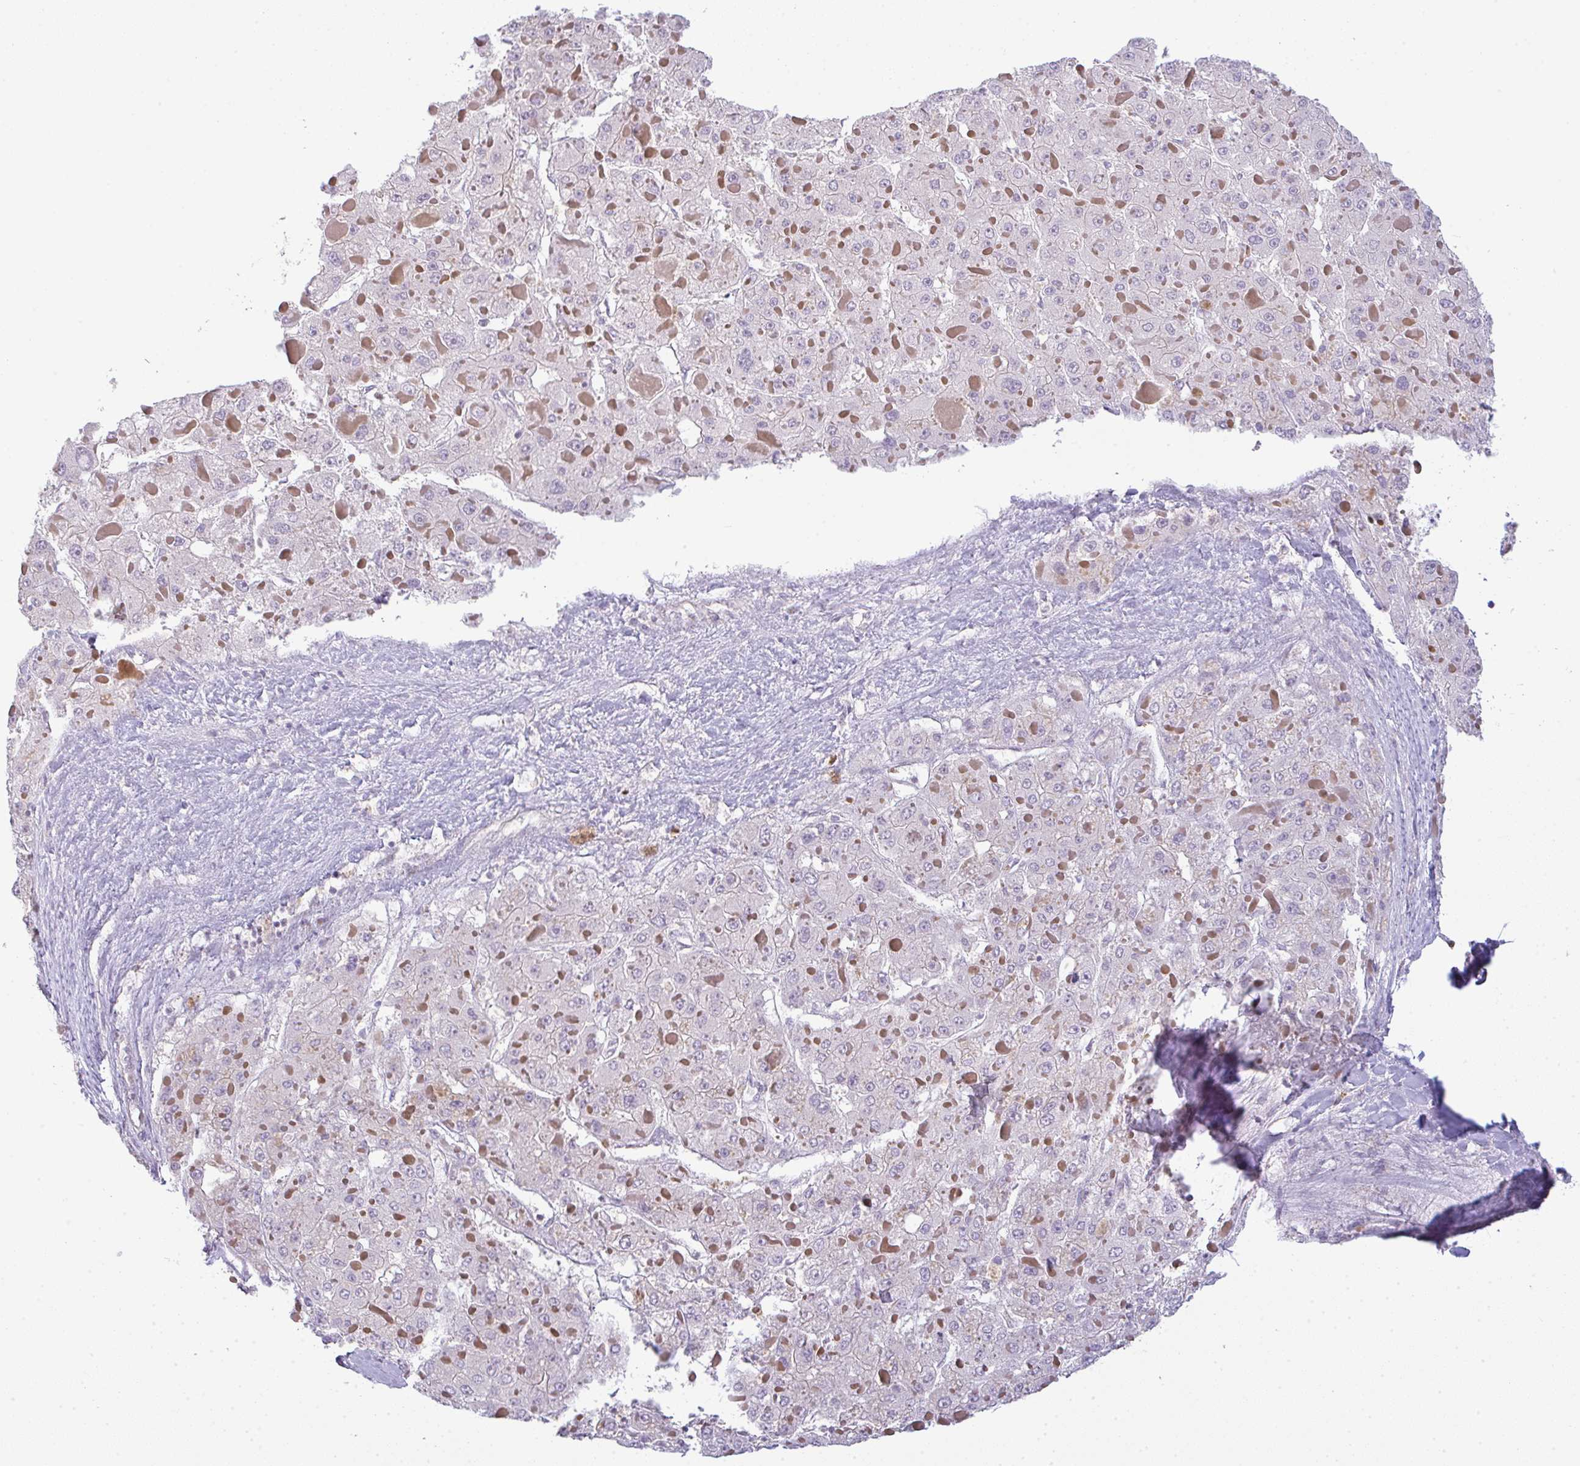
{"staining": {"intensity": "negative", "quantity": "none", "location": "none"}, "tissue": "liver cancer", "cell_type": "Tumor cells", "image_type": "cancer", "snomed": [{"axis": "morphology", "description": "Carcinoma, Hepatocellular, NOS"}, {"axis": "topography", "description": "Liver"}], "caption": "The photomicrograph reveals no staining of tumor cells in hepatocellular carcinoma (liver).", "gene": "CSE1L", "patient": {"sex": "female", "age": 73}}